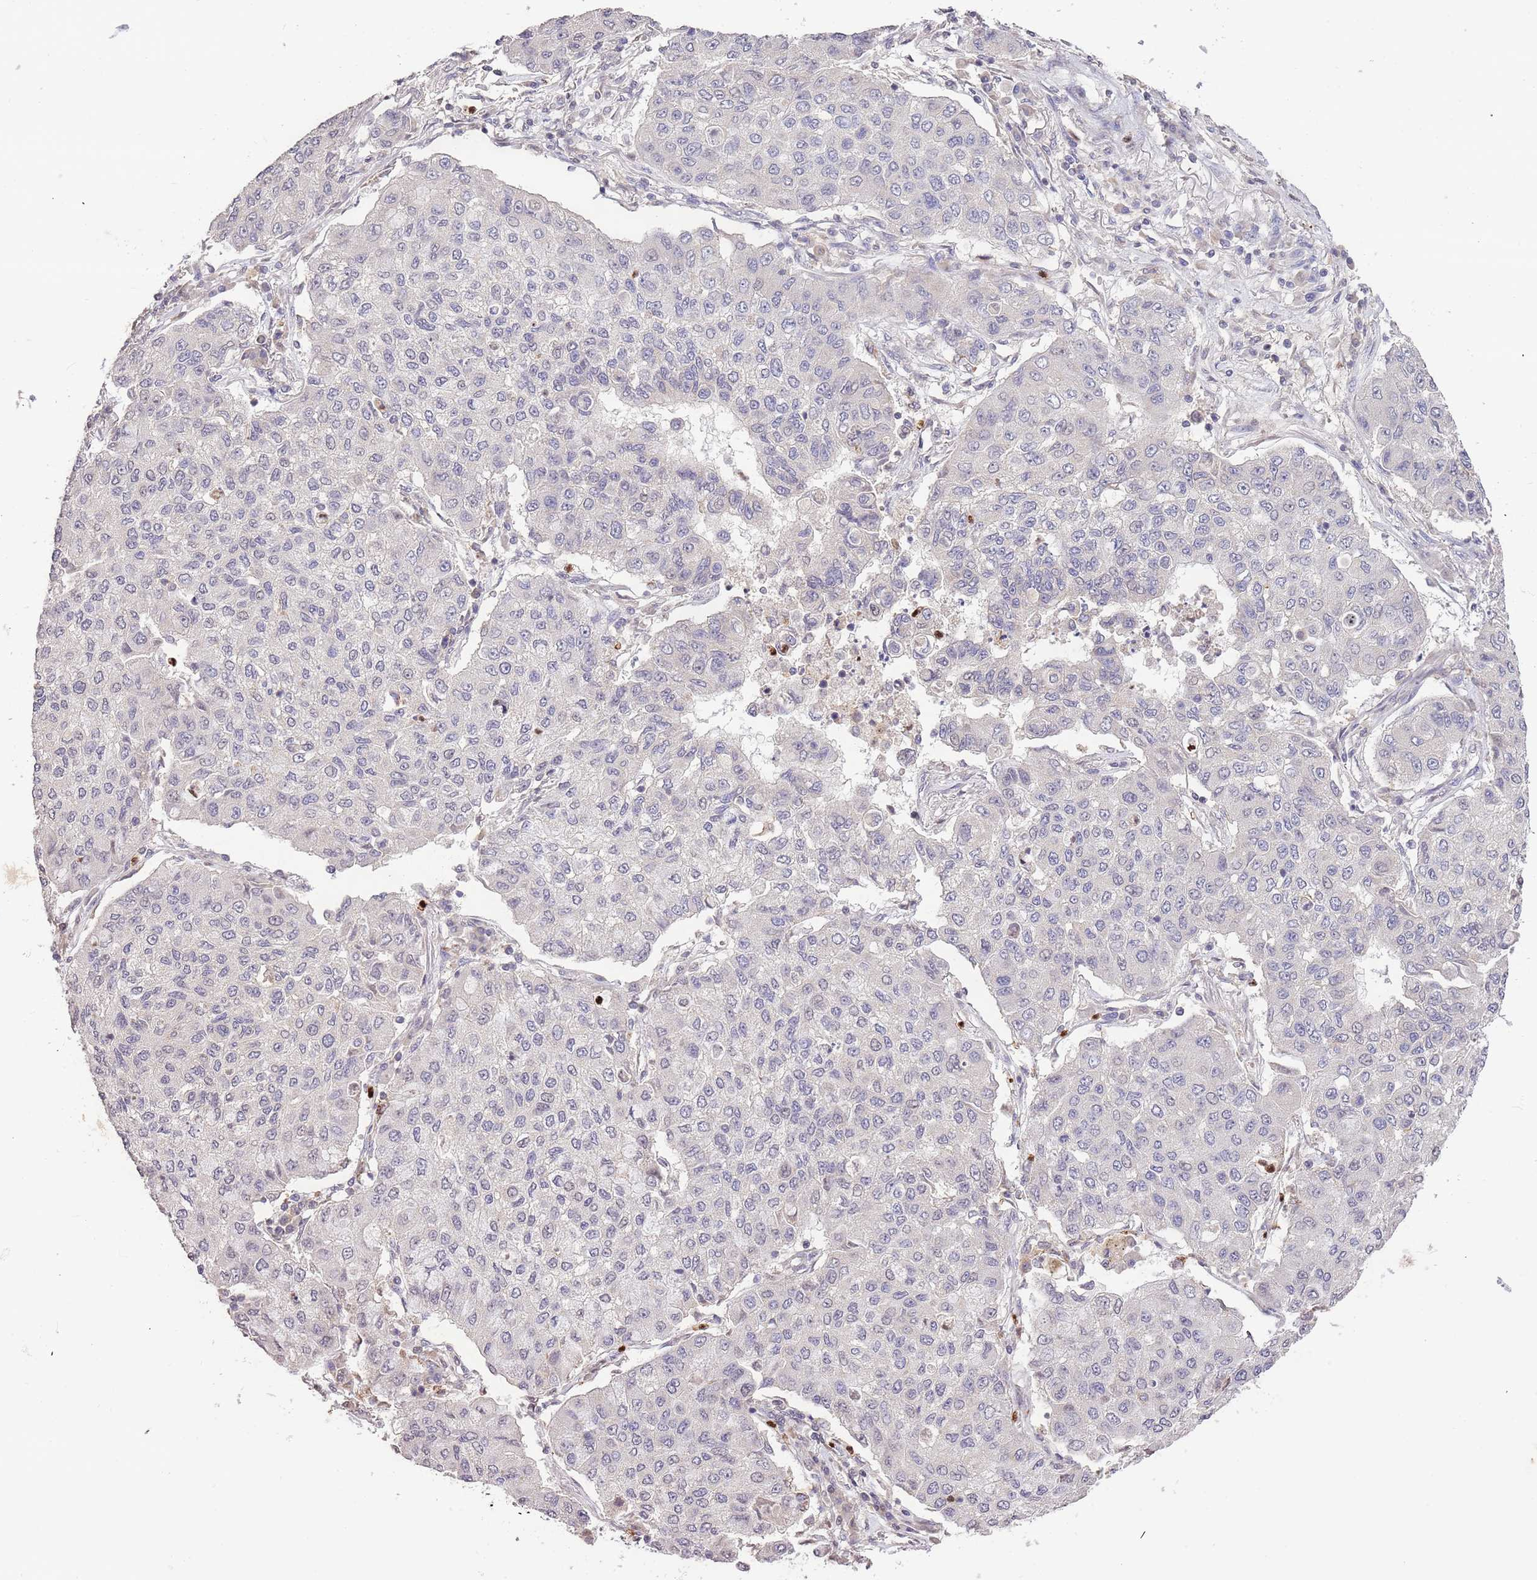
{"staining": {"intensity": "negative", "quantity": "none", "location": "none"}, "tissue": "lung cancer", "cell_type": "Tumor cells", "image_type": "cancer", "snomed": [{"axis": "morphology", "description": "Squamous cell carcinoma, NOS"}, {"axis": "topography", "description": "Lung"}], "caption": "This is an immunohistochemistry (IHC) micrograph of squamous cell carcinoma (lung). There is no staining in tumor cells.", "gene": "SLC16A4", "patient": {"sex": "male", "age": 74}}